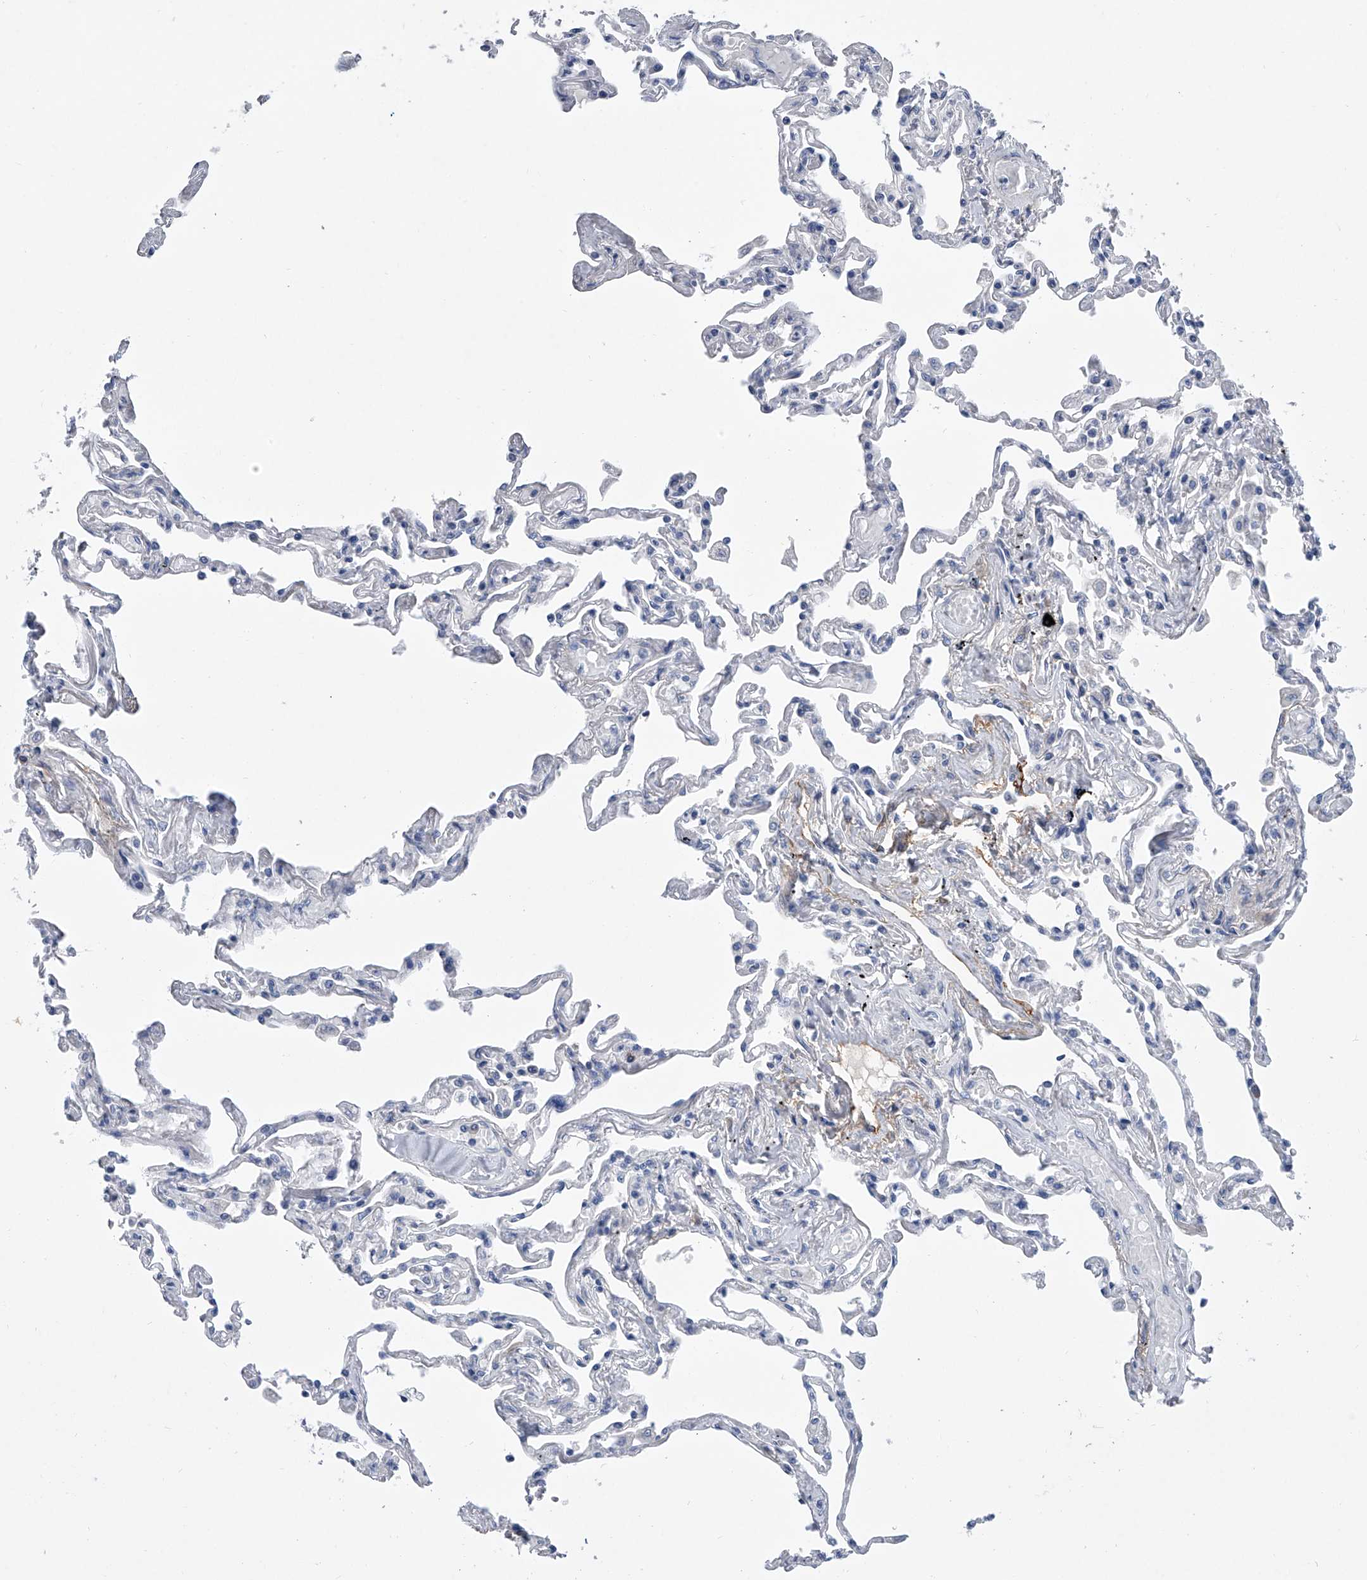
{"staining": {"intensity": "negative", "quantity": "none", "location": "none"}, "tissue": "lung", "cell_type": "Alveolar cells", "image_type": "normal", "snomed": [{"axis": "morphology", "description": "Normal tissue, NOS"}, {"axis": "topography", "description": "Lung"}], "caption": "The photomicrograph displays no staining of alveolar cells in normal lung.", "gene": "ALG14", "patient": {"sex": "female", "age": 67}}